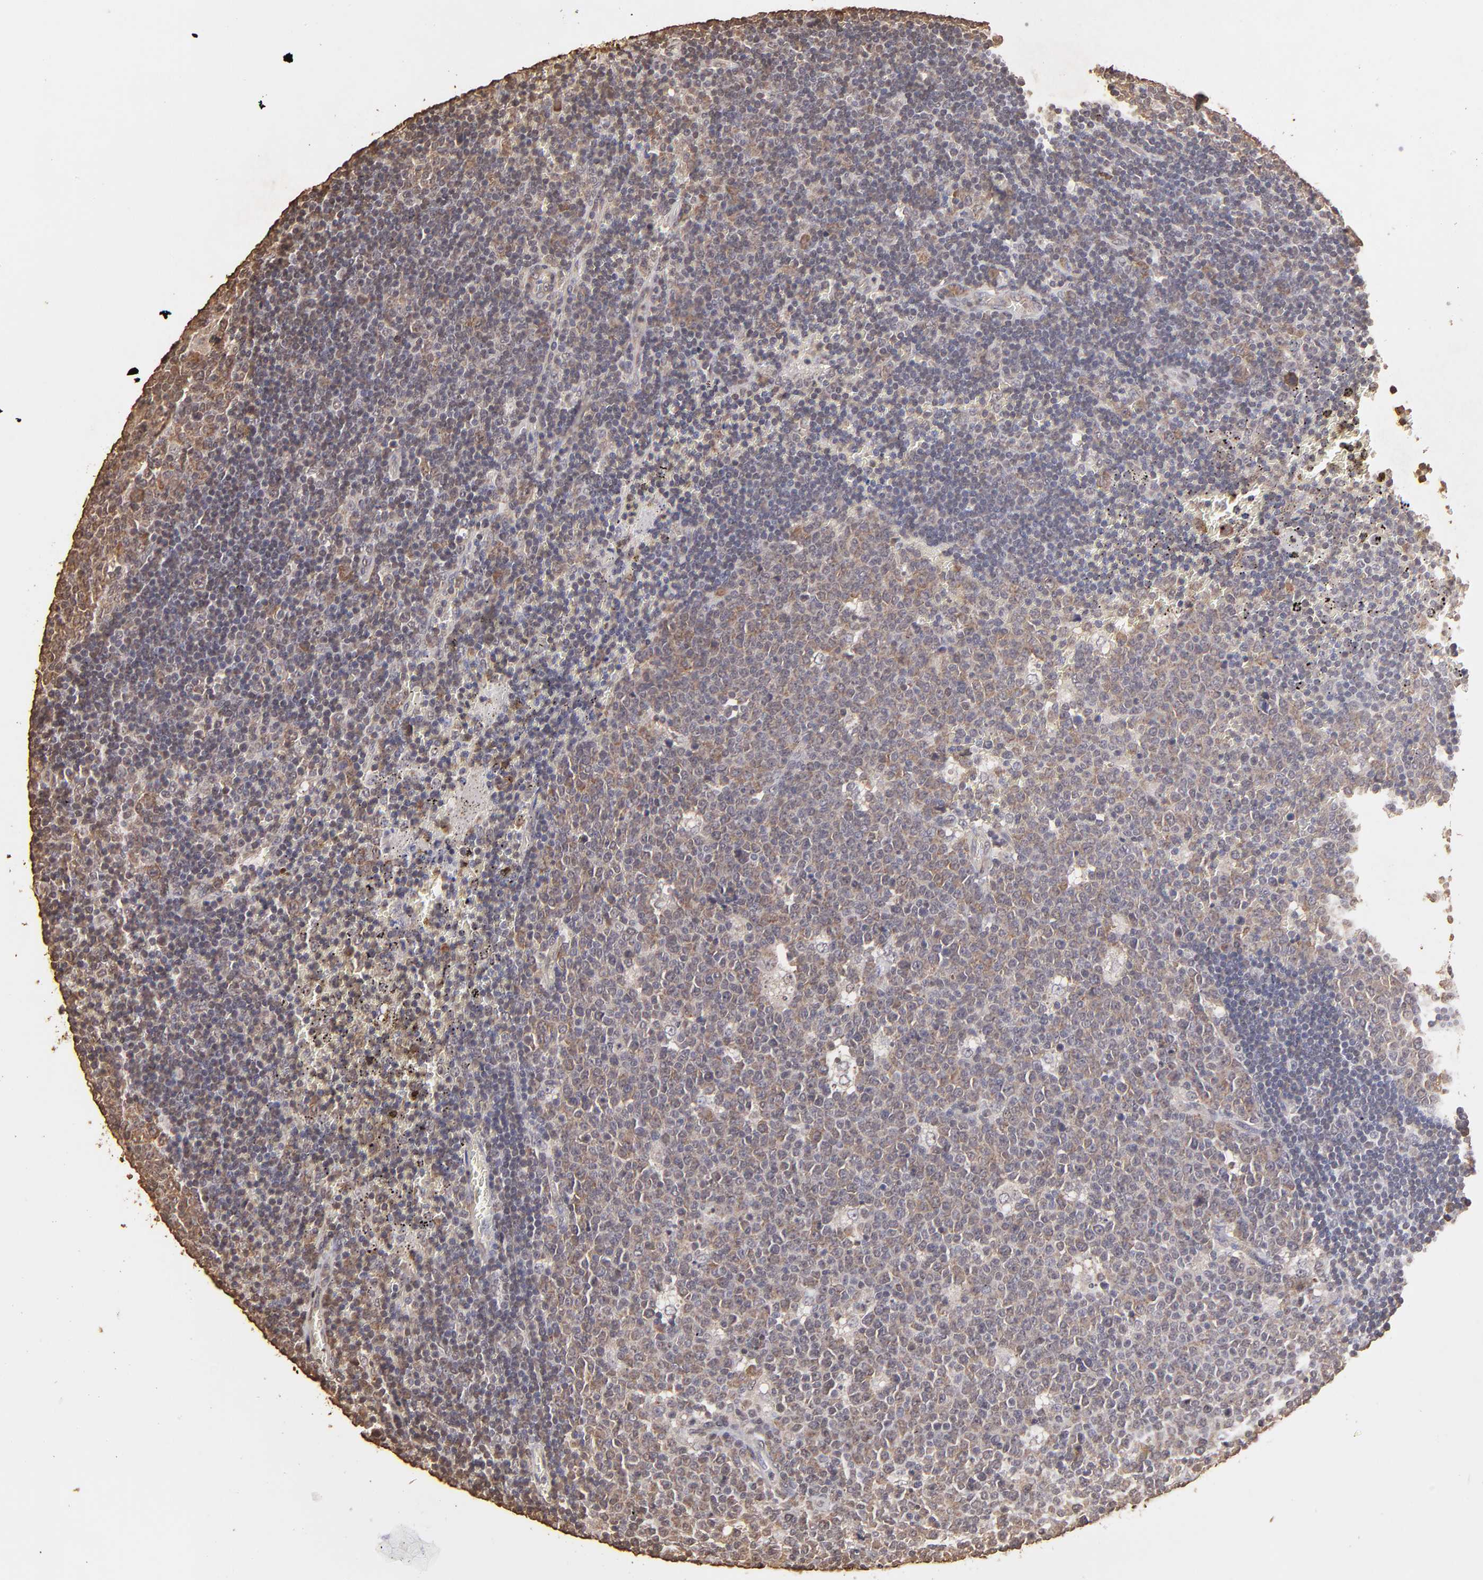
{"staining": {"intensity": "moderate", "quantity": "25%-75%", "location": "cytoplasmic/membranous"}, "tissue": "lymph node", "cell_type": "Germinal center cells", "image_type": "normal", "snomed": [{"axis": "morphology", "description": "Normal tissue, NOS"}, {"axis": "topography", "description": "Lymph node"}, {"axis": "topography", "description": "Salivary gland"}], "caption": "A histopathology image of lymph node stained for a protein shows moderate cytoplasmic/membranous brown staining in germinal center cells.", "gene": "OPHN1", "patient": {"sex": "male", "age": 8}}